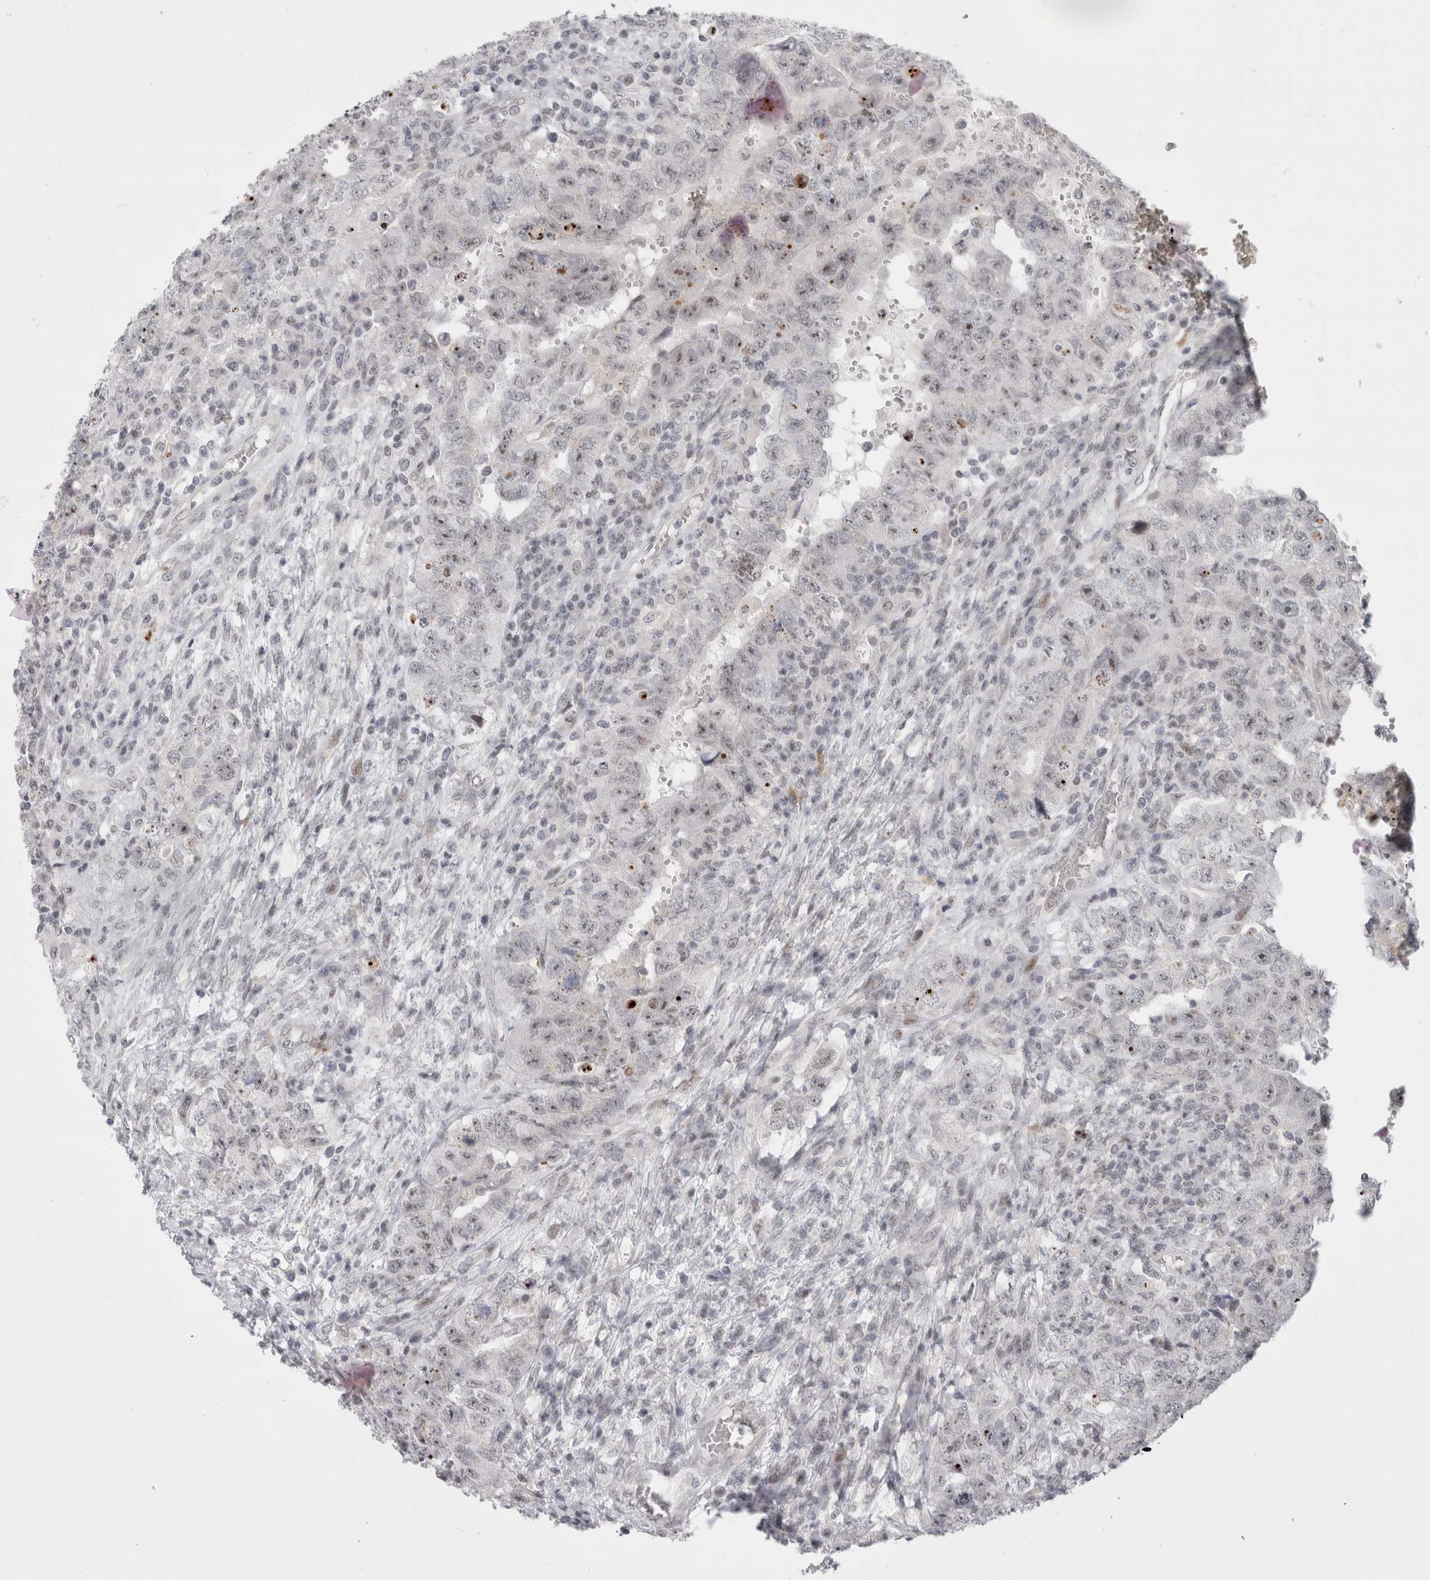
{"staining": {"intensity": "moderate", "quantity": "<25%", "location": "nuclear"}, "tissue": "testis cancer", "cell_type": "Tumor cells", "image_type": "cancer", "snomed": [{"axis": "morphology", "description": "Carcinoma, Embryonal, NOS"}, {"axis": "topography", "description": "Testis"}], "caption": "A histopathology image of testis embryonal carcinoma stained for a protein shows moderate nuclear brown staining in tumor cells.", "gene": "SENP6", "patient": {"sex": "male", "age": 26}}